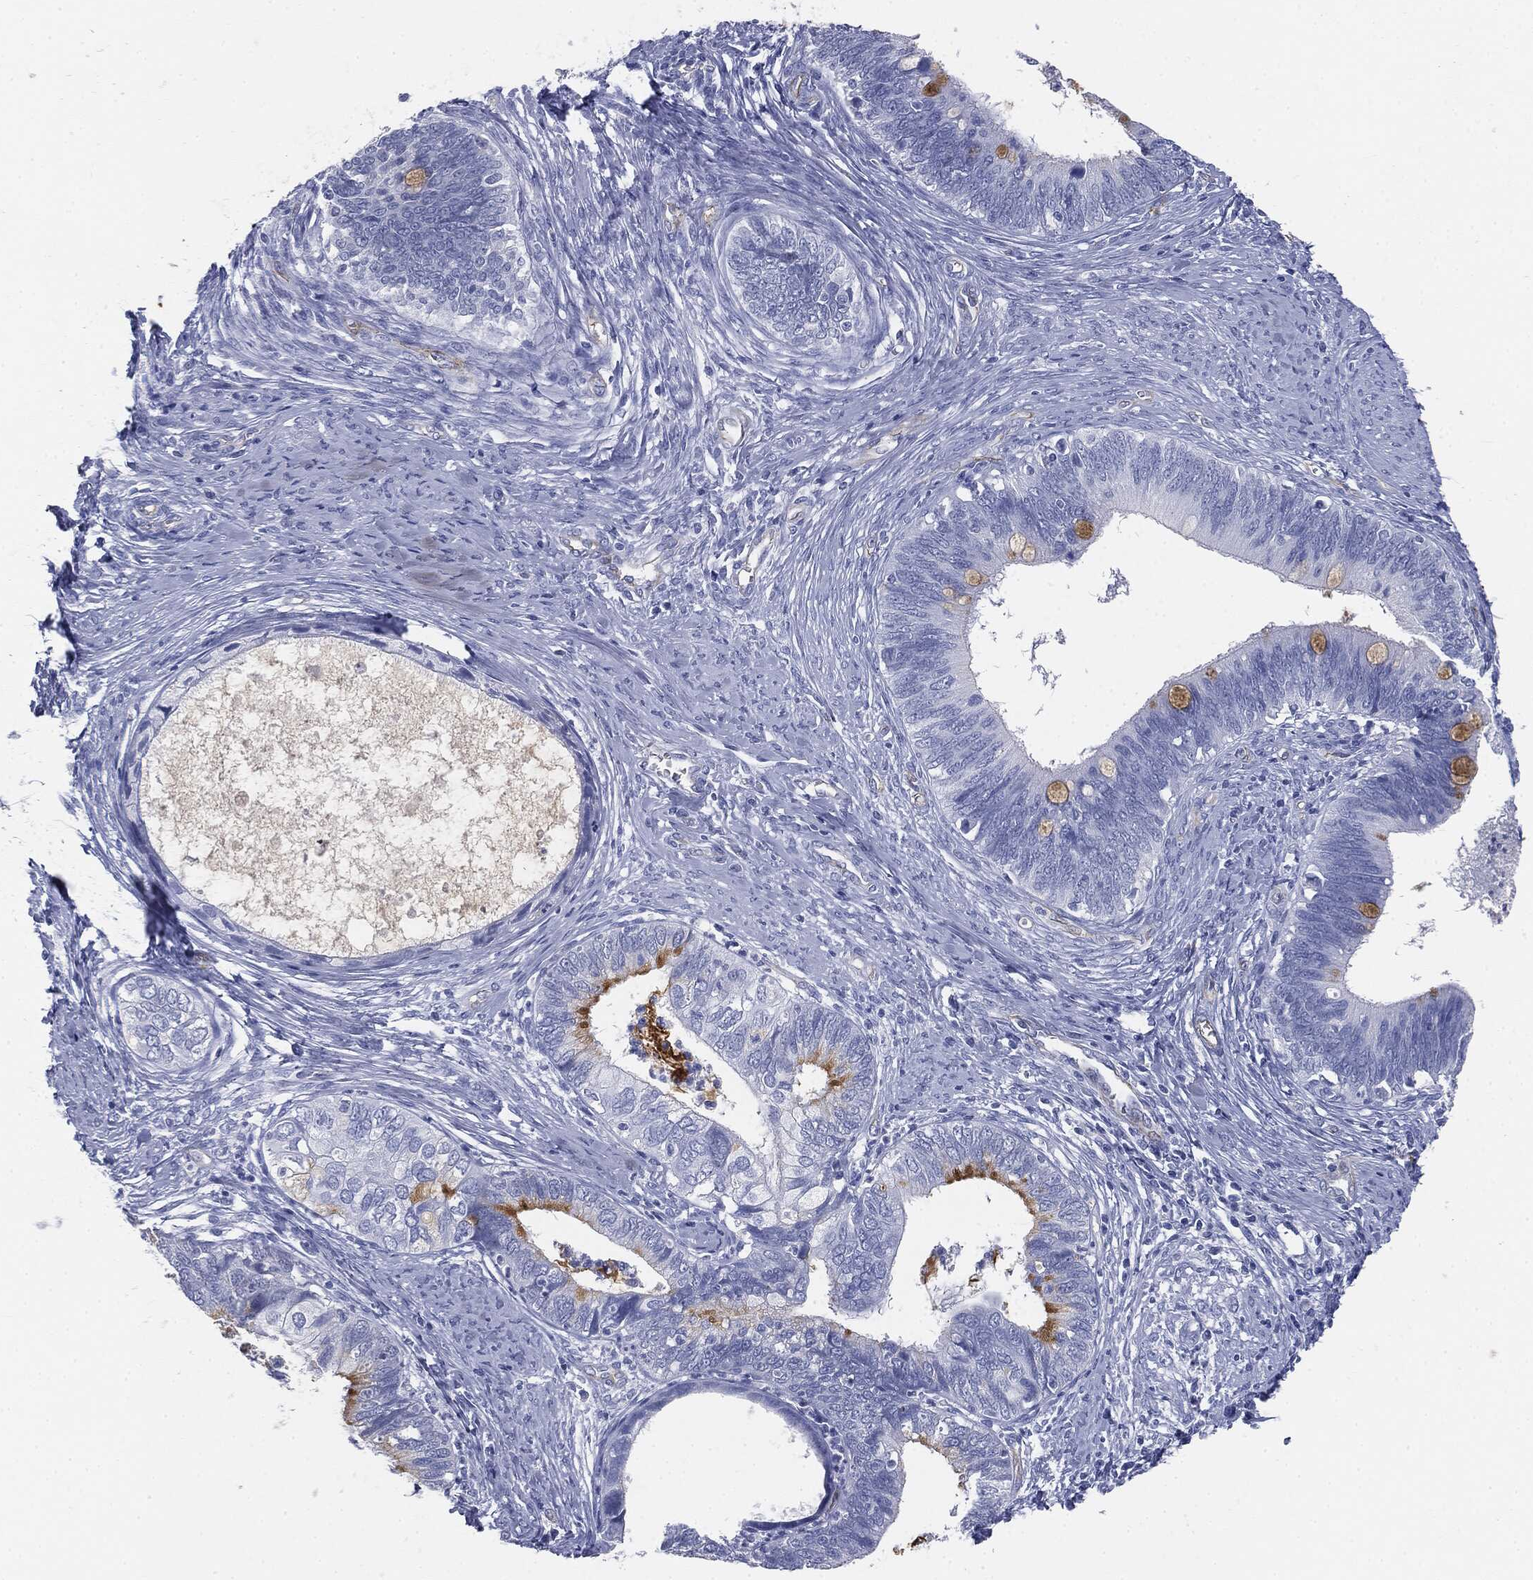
{"staining": {"intensity": "negative", "quantity": "none", "location": "none"}, "tissue": "cervical cancer", "cell_type": "Tumor cells", "image_type": "cancer", "snomed": [{"axis": "morphology", "description": "Adenocarcinoma, NOS"}, {"axis": "topography", "description": "Cervix"}], "caption": "Immunohistochemistry (IHC) image of neoplastic tissue: human adenocarcinoma (cervical) stained with DAB (3,3'-diaminobenzidine) shows no significant protein expression in tumor cells.", "gene": "MUC5AC", "patient": {"sex": "female", "age": 42}}